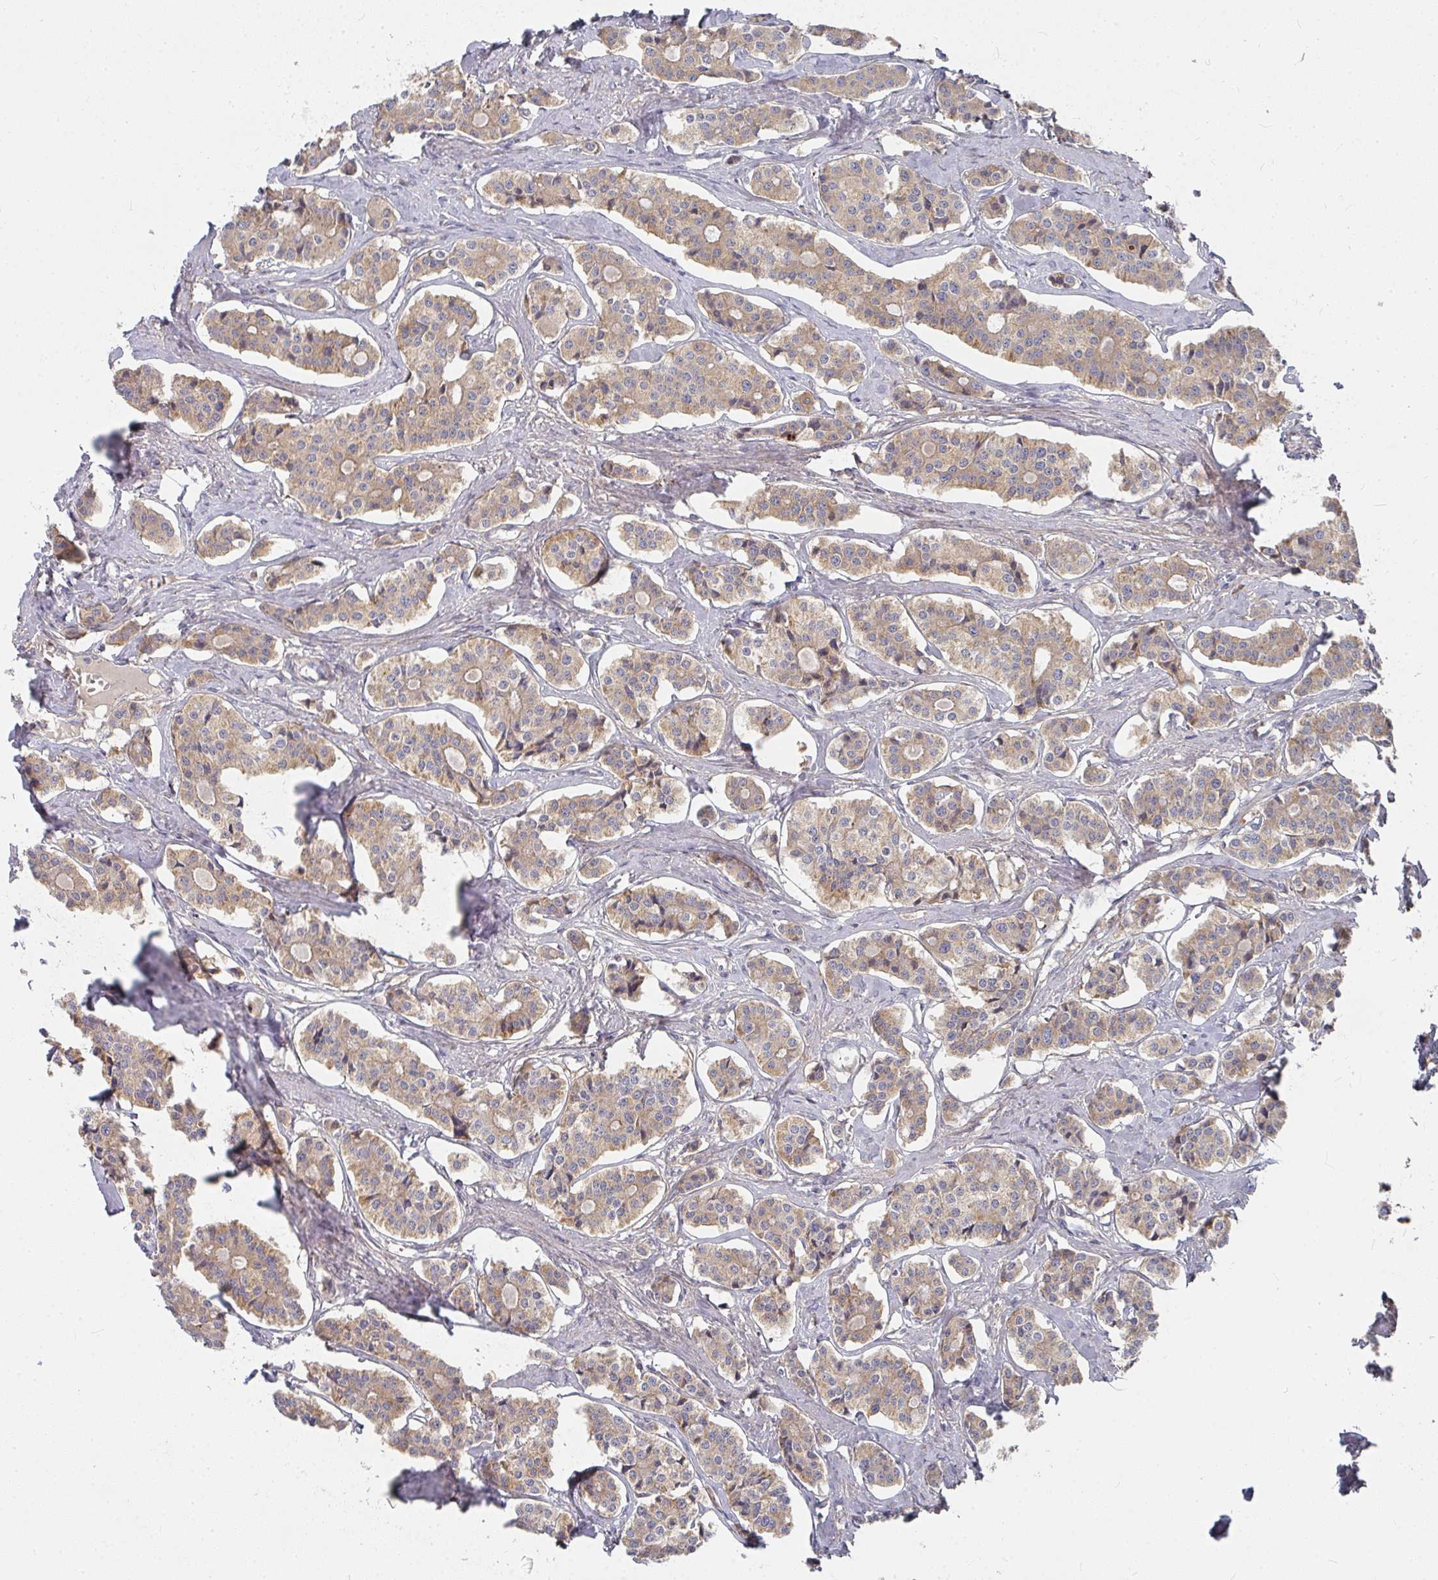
{"staining": {"intensity": "weak", "quantity": ">75%", "location": "cytoplasmic/membranous"}, "tissue": "carcinoid", "cell_type": "Tumor cells", "image_type": "cancer", "snomed": [{"axis": "morphology", "description": "Carcinoid, malignant, NOS"}, {"axis": "topography", "description": "Small intestine"}], "caption": "Carcinoid (malignant) stained with a brown dye shows weak cytoplasmic/membranous positive expression in approximately >75% of tumor cells.", "gene": "RHEBL1", "patient": {"sex": "male", "age": 63}}